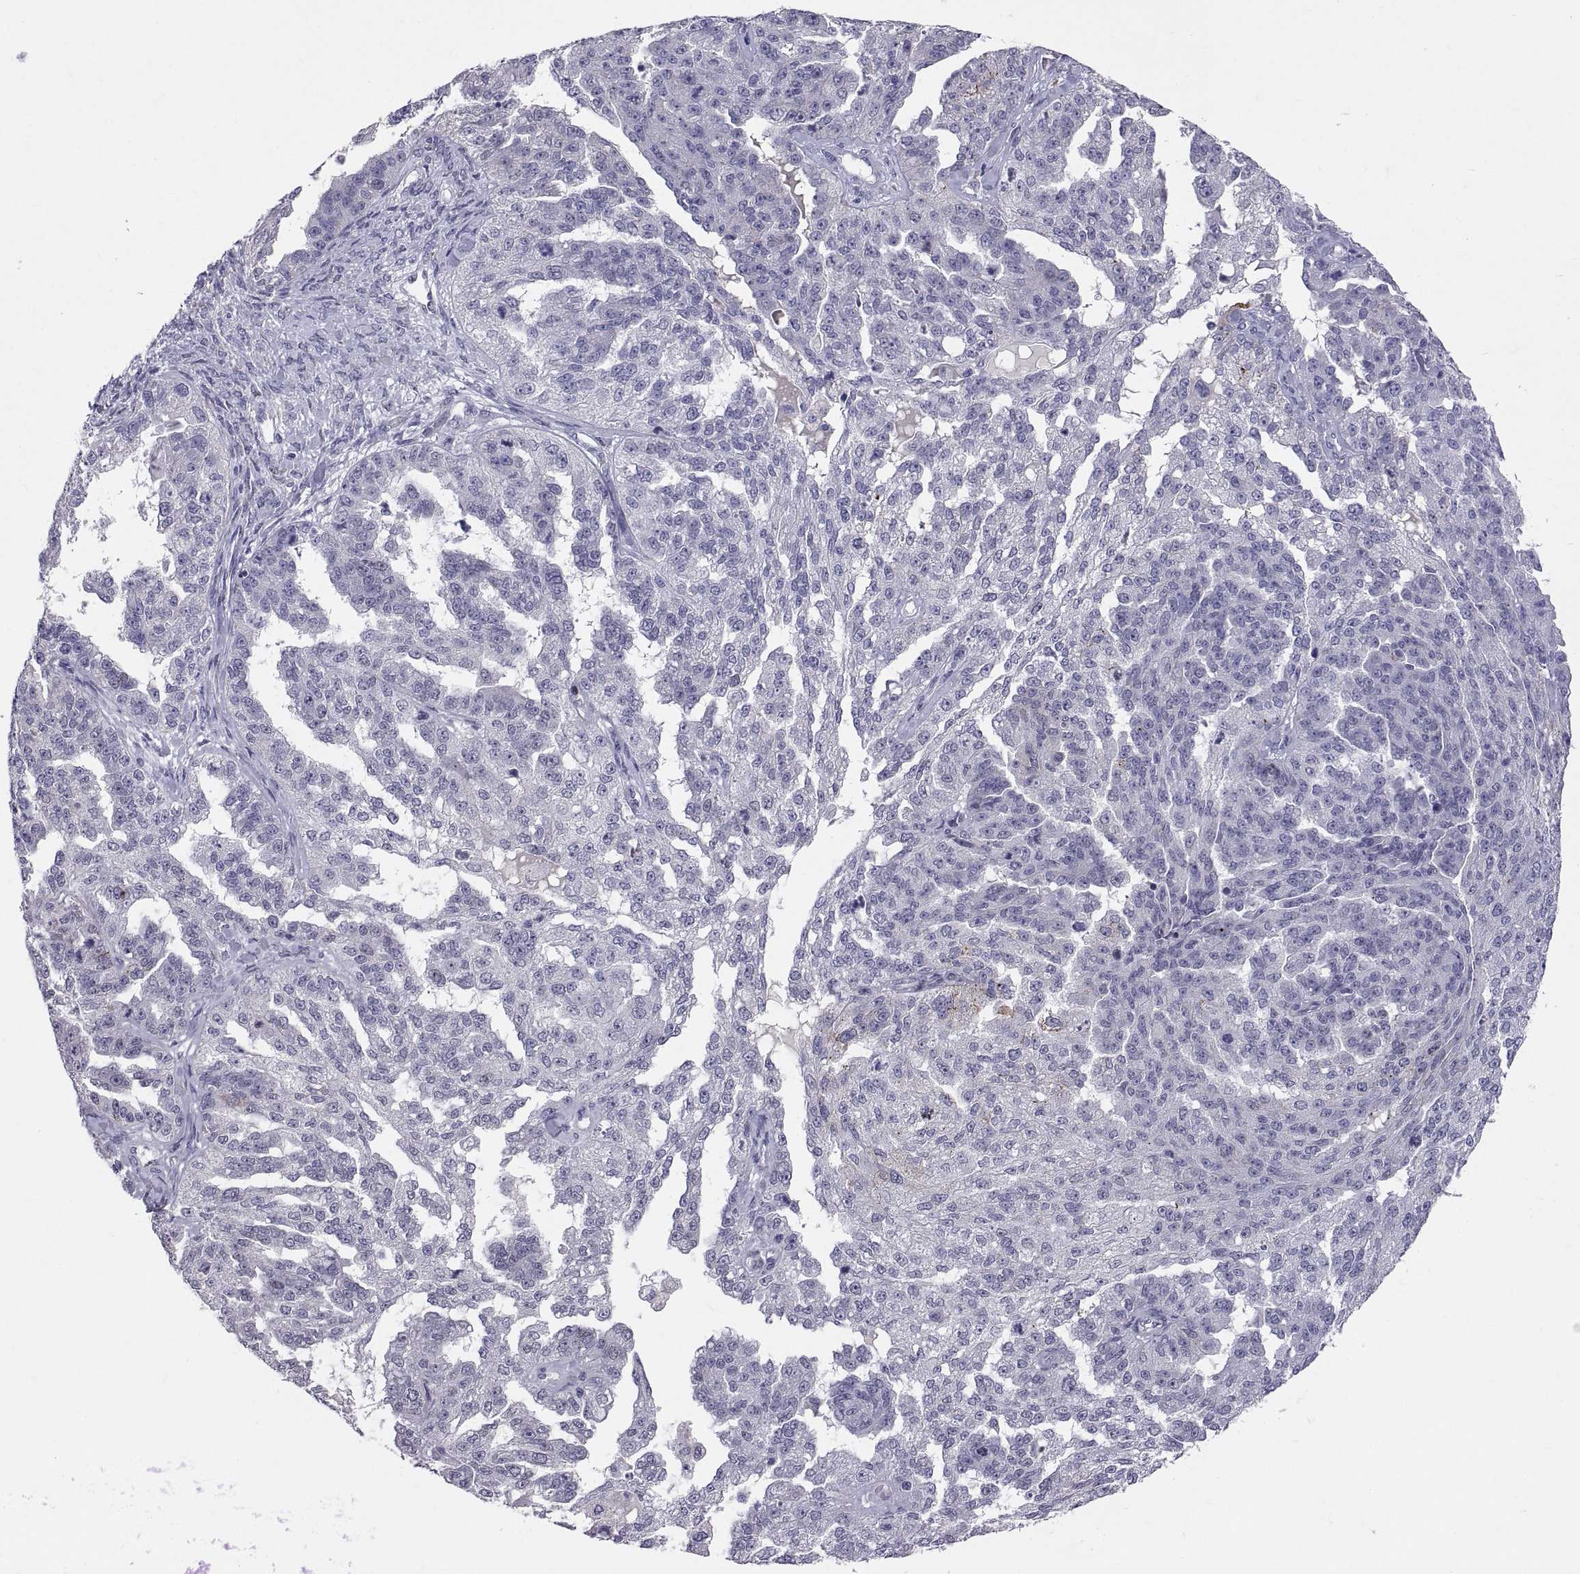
{"staining": {"intensity": "negative", "quantity": "none", "location": "none"}, "tissue": "ovarian cancer", "cell_type": "Tumor cells", "image_type": "cancer", "snomed": [{"axis": "morphology", "description": "Cystadenocarcinoma, serous, NOS"}, {"axis": "topography", "description": "Ovary"}], "caption": "The histopathology image shows no staining of tumor cells in ovarian serous cystadenocarcinoma.", "gene": "PTN", "patient": {"sex": "female", "age": 58}}